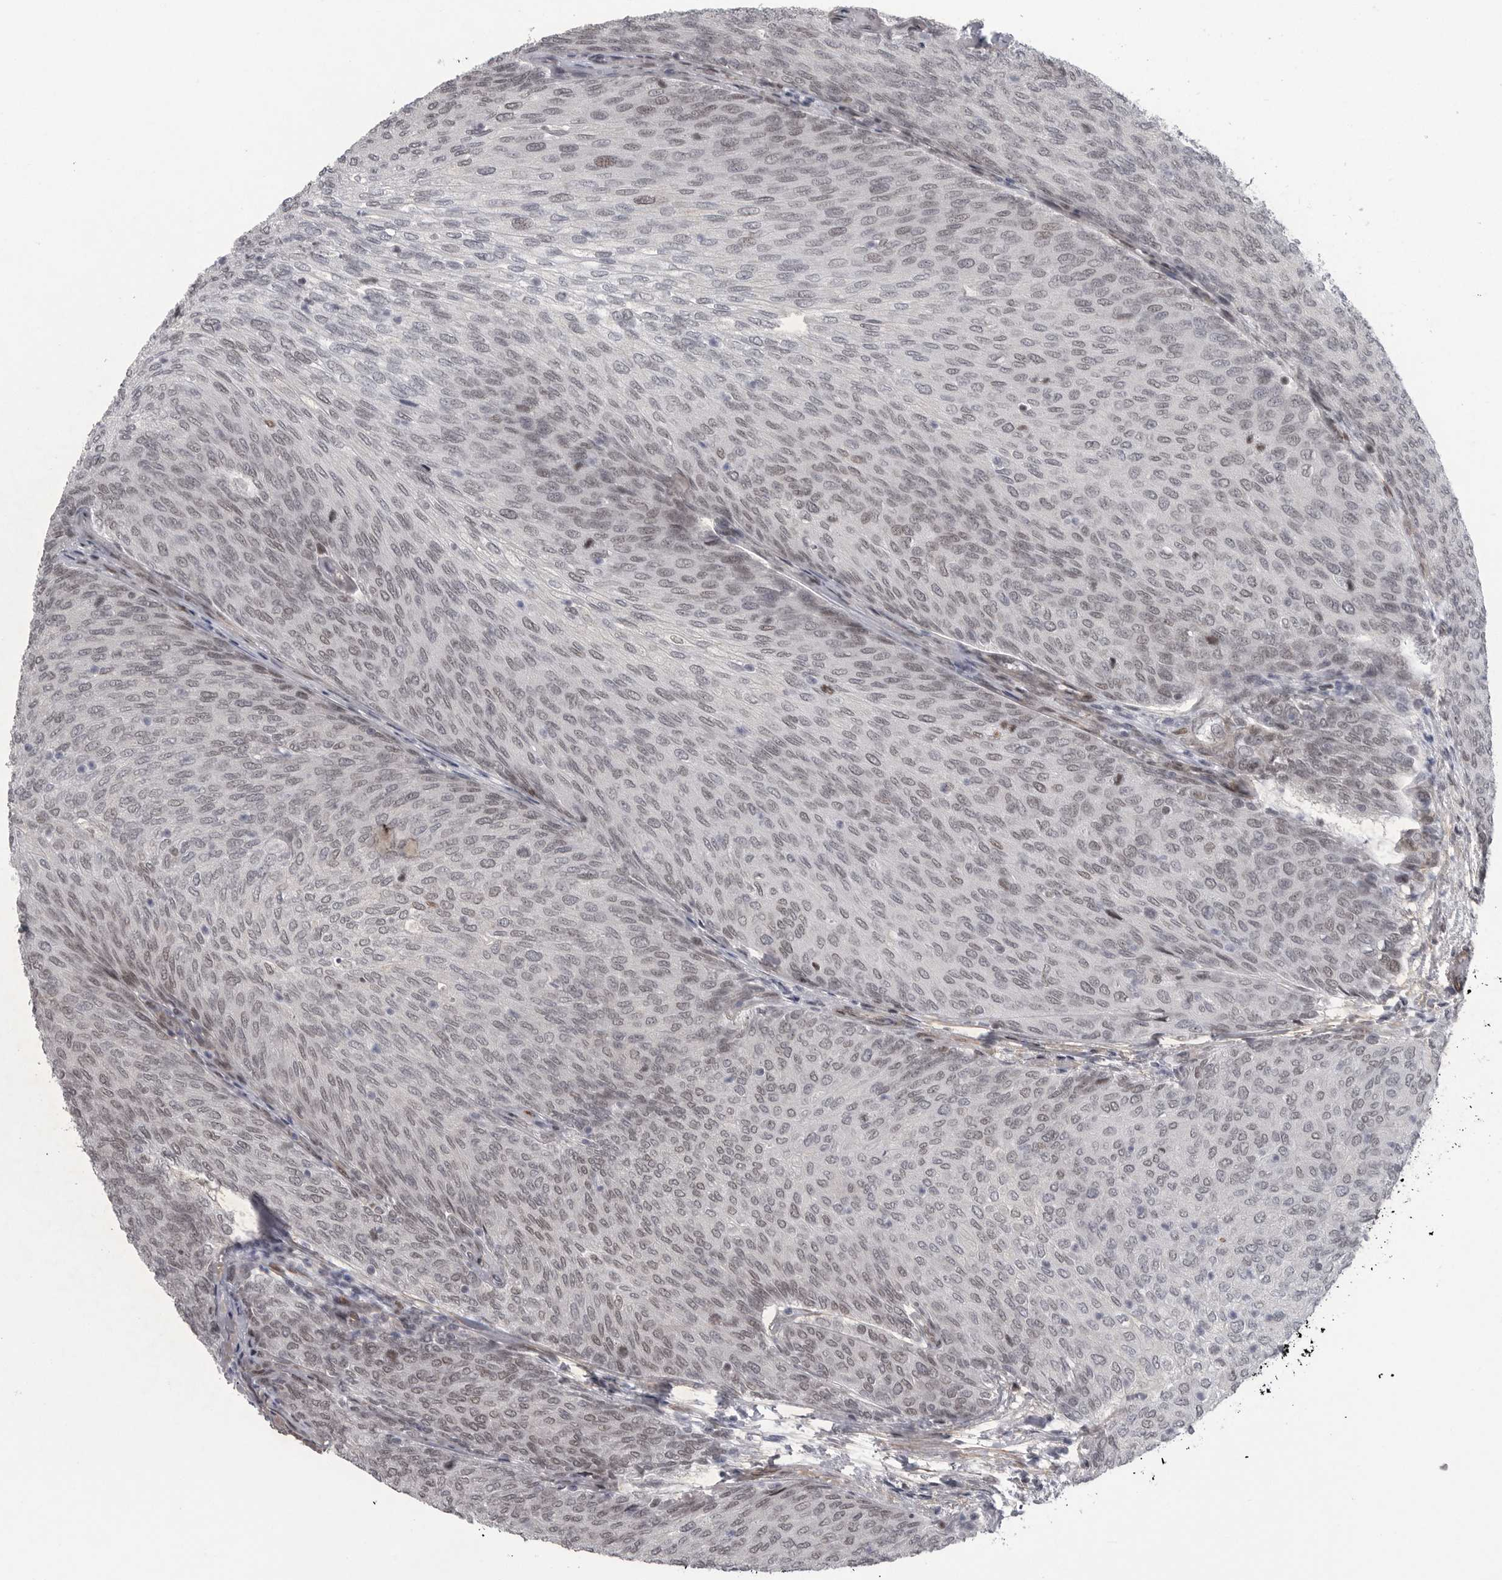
{"staining": {"intensity": "weak", "quantity": "<25%", "location": "nuclear"}, "tissue": "urothelial cancer", "cell_type": "Tumor cells", "image_type": "cancer", "snomed": [{"axis": "morphology", "description": "Urothelial carcinoma, Low grade"}, {"axis": "topography", "description": "Urinary bladder"}], "caption": "Tumor cells are negative for protein expression in human urothelial carcinoma (low-grade).", "gene": "HMGN3", "patient": {"sex": "female", "age": 79}}